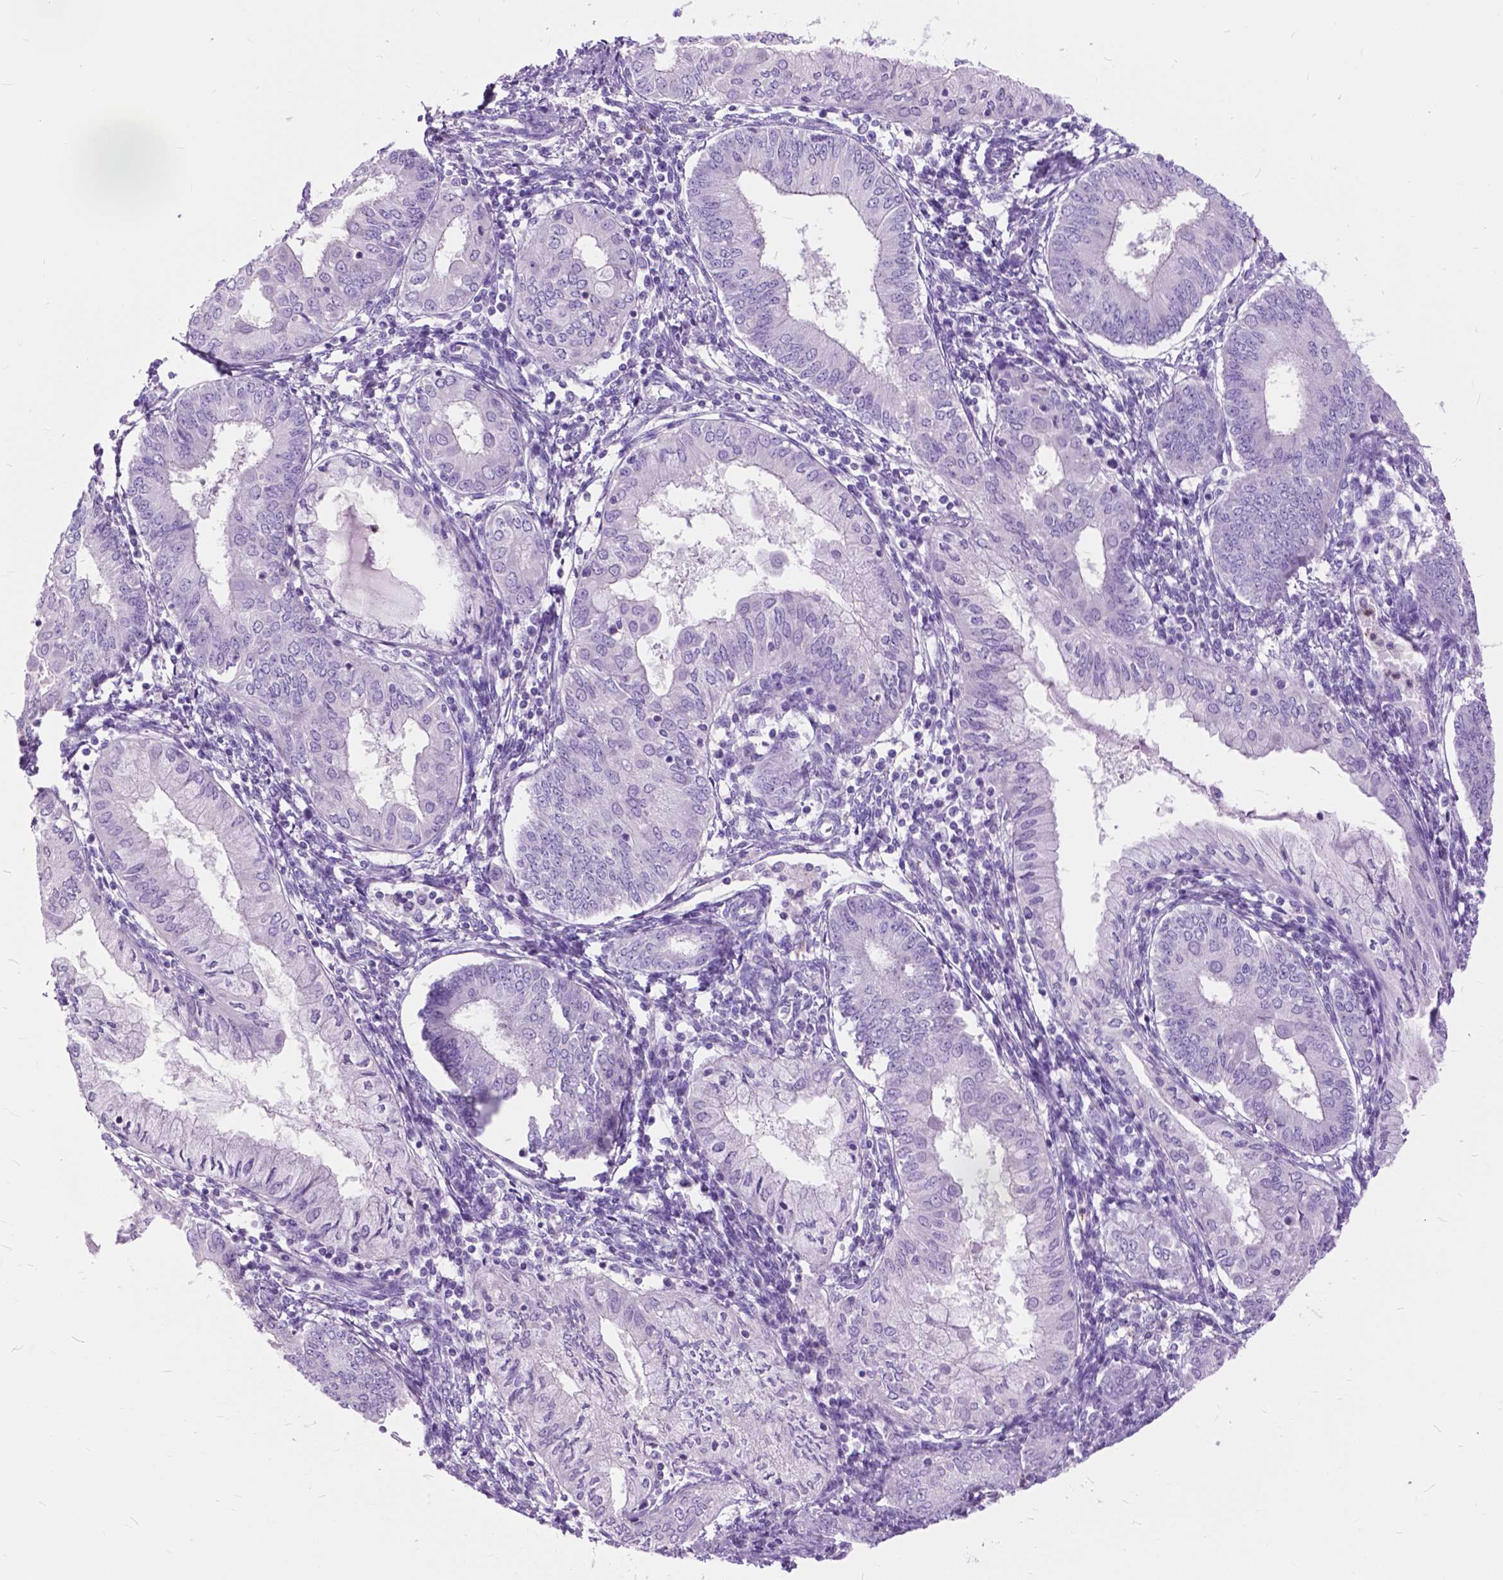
{"staining": {"intensity": "negative", "quantity": "none", "location": "none"}, "tissue": "endometrial cancer", "cell_type": "Tumor cells", "image_type": "cancer", "snomed": [{"axis": "morphology", "description": "Adenocarcinoma, NOS"}, {"axis": "topography", "description": "Endometrium"}], "caption": "This histopathology image is of endometrial adenocarcinoma stained with IHC to label a protein in brown with the nuclei are counter-stained blue. There is no positivity in tumor cells. (Brightfield microscopy of DAB immunohistochemistry at high magnification).", "gene": "PRR35", "patient": {"sex": "female", "age": 68}}